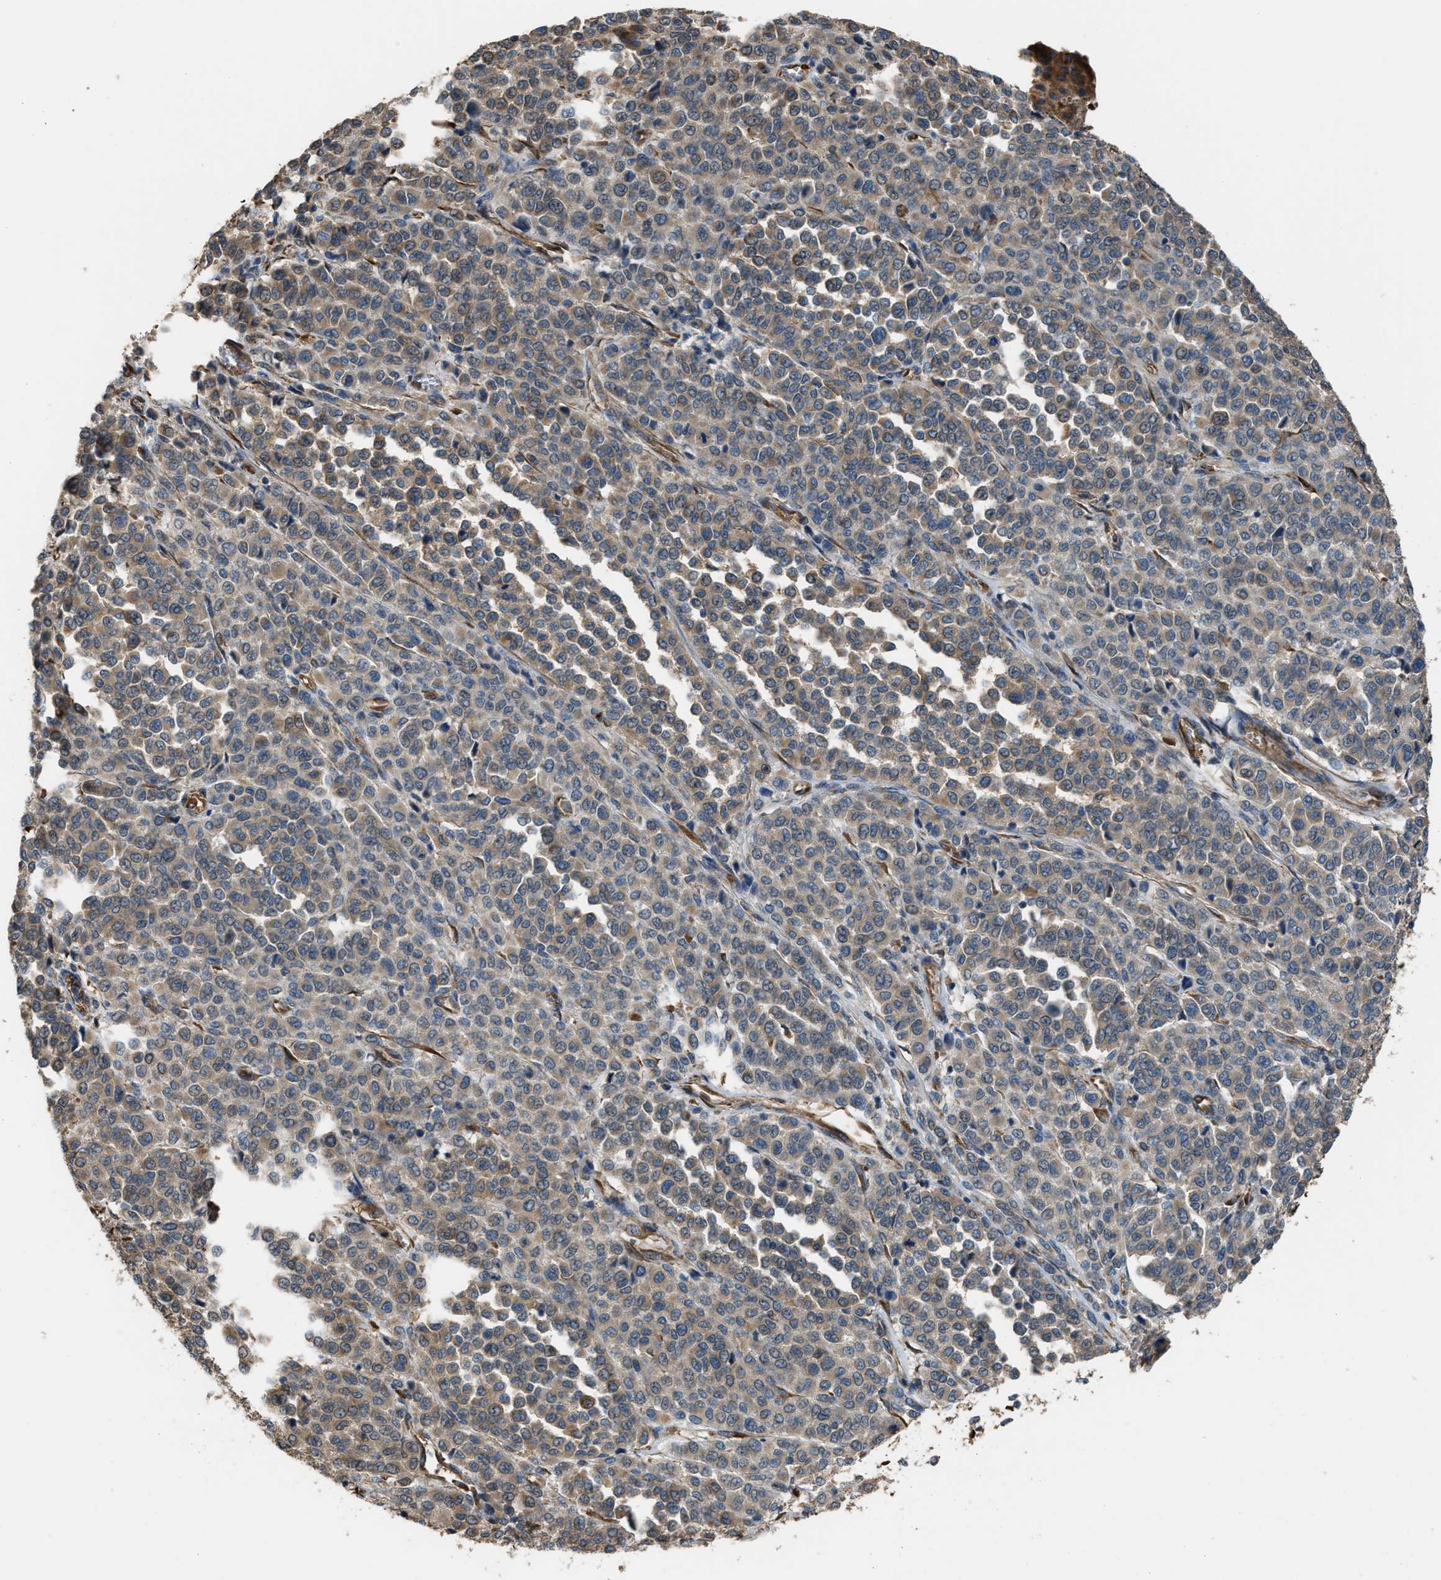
{"staining": {"intensity": "moderate", "quantity": ">75%", "location": "cytoplasmic/membranous"}, "tissue": "melanoma", "cell_type": "Tumor cells", "image_type": "cancer", "snomed": [{"axis": "morphology", "description": "Malignant melanoma, Metastatic site"}, {"axis": "topography", "description": "Pancreas"}], "caption": "An image of human malignant melanoma (metastatic site) stained for a protein shows moderate cytoplasmic/membranous brown staining in tumor cells. The staining is performed using DAB (3,3'-diaminobenzidine) brown chromogen to label protein expression. The nuclei are counter-stained blue using hematoxylin.", "gene": "TRPC1", "patient": {"sex": "female", "age": 30}}